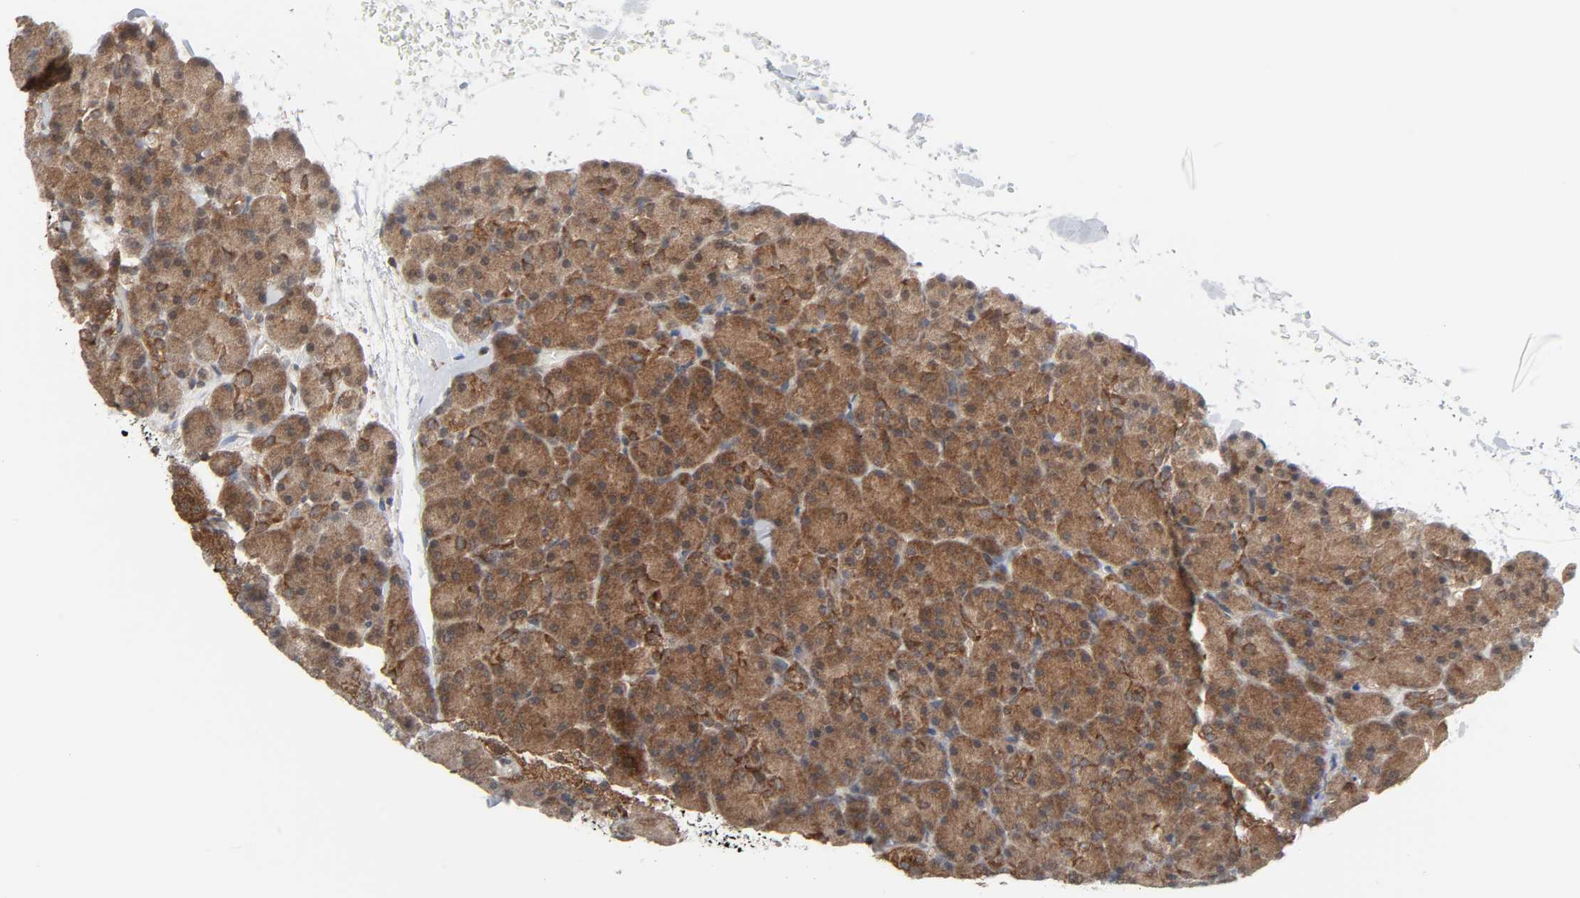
{"staining": {"intensity": "strong", "quantity": ">75%", "location": "cytoplasmic/membranous"}, "tissue": "pancreas", "cell_type": "Exocrine glandular cells", "image_type": "normal", "snomed": [{"axis": "morphology", "description": "Normal tissue, NOS"}, {"axis": "topography", "description": "Pancreas"}], "caption": "Immunohistochemistry (IHC) of normal pancreas shows high levels of strong cytoplasmic/membranous staining in about >75% of exocrine glandular cells. (DAB (3,3'-diaminobenzidine) = brown stain, brightfield microscopy at high magnification).", "gene": "GSK3A", "patient": {"sex": "female", "age": 43}}